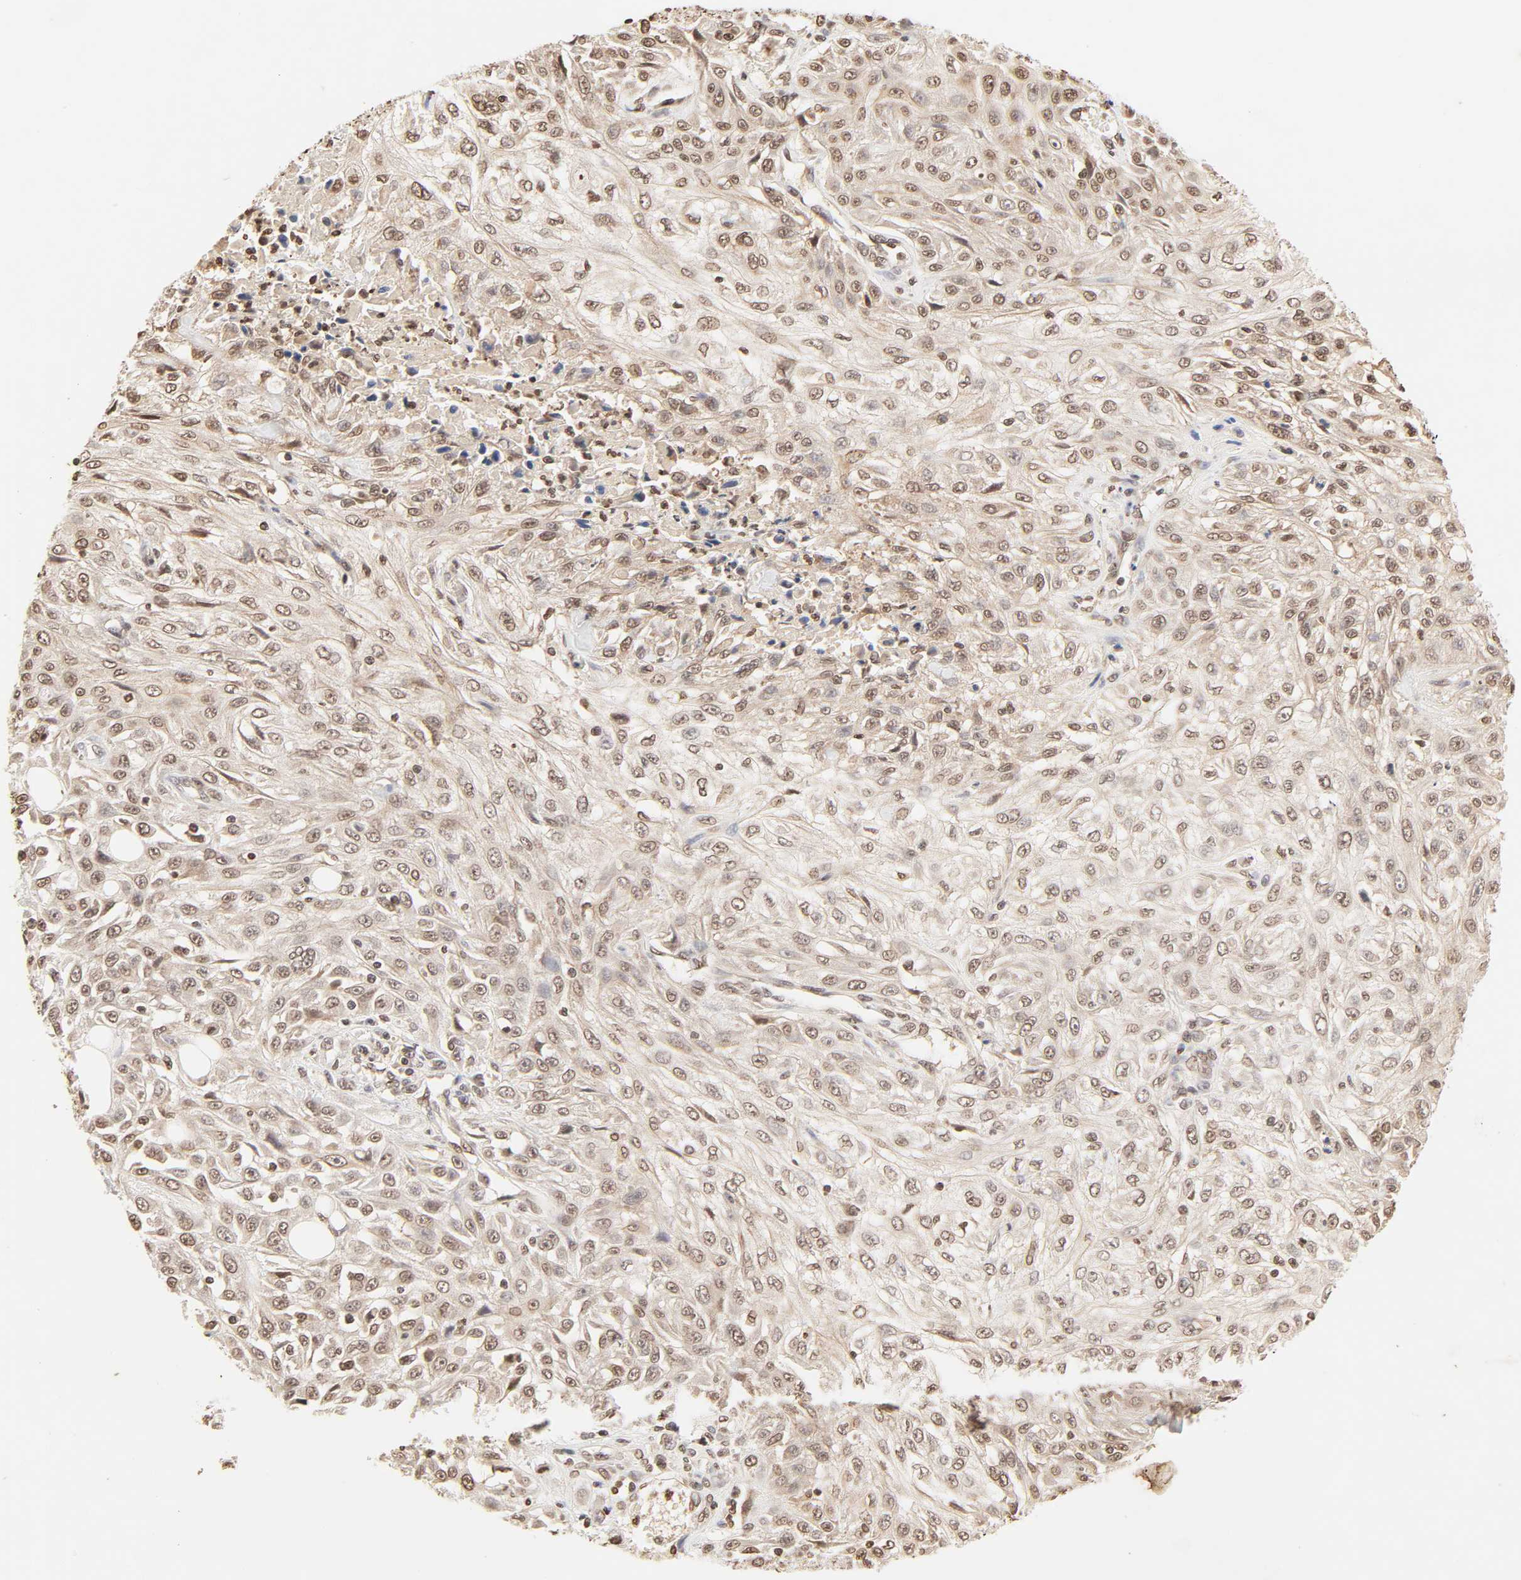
{"staining": {"intensity": "moderate", "quantity": ">75%", "location": "cytoplasmic/membranous,nuclear"}, "tissue": "skin cancer", "cell_type": "Tumor cells", "image_type": "cancer", "snomed": [{"axis": "morphology", "description": "Squamous cell carcinoma, NOS"}, {"axis": "topography", "description": "Skin"}], "caption": "This is an image of immunohistochemistry (IHC) staining of squamous cell carcinoma (skin), which shows moderate staining in the cytoplasmic/membranous and nuclear of tumor cells.", "gene": "TBL1X", "patient": {"sex": "male", "age": 75}}